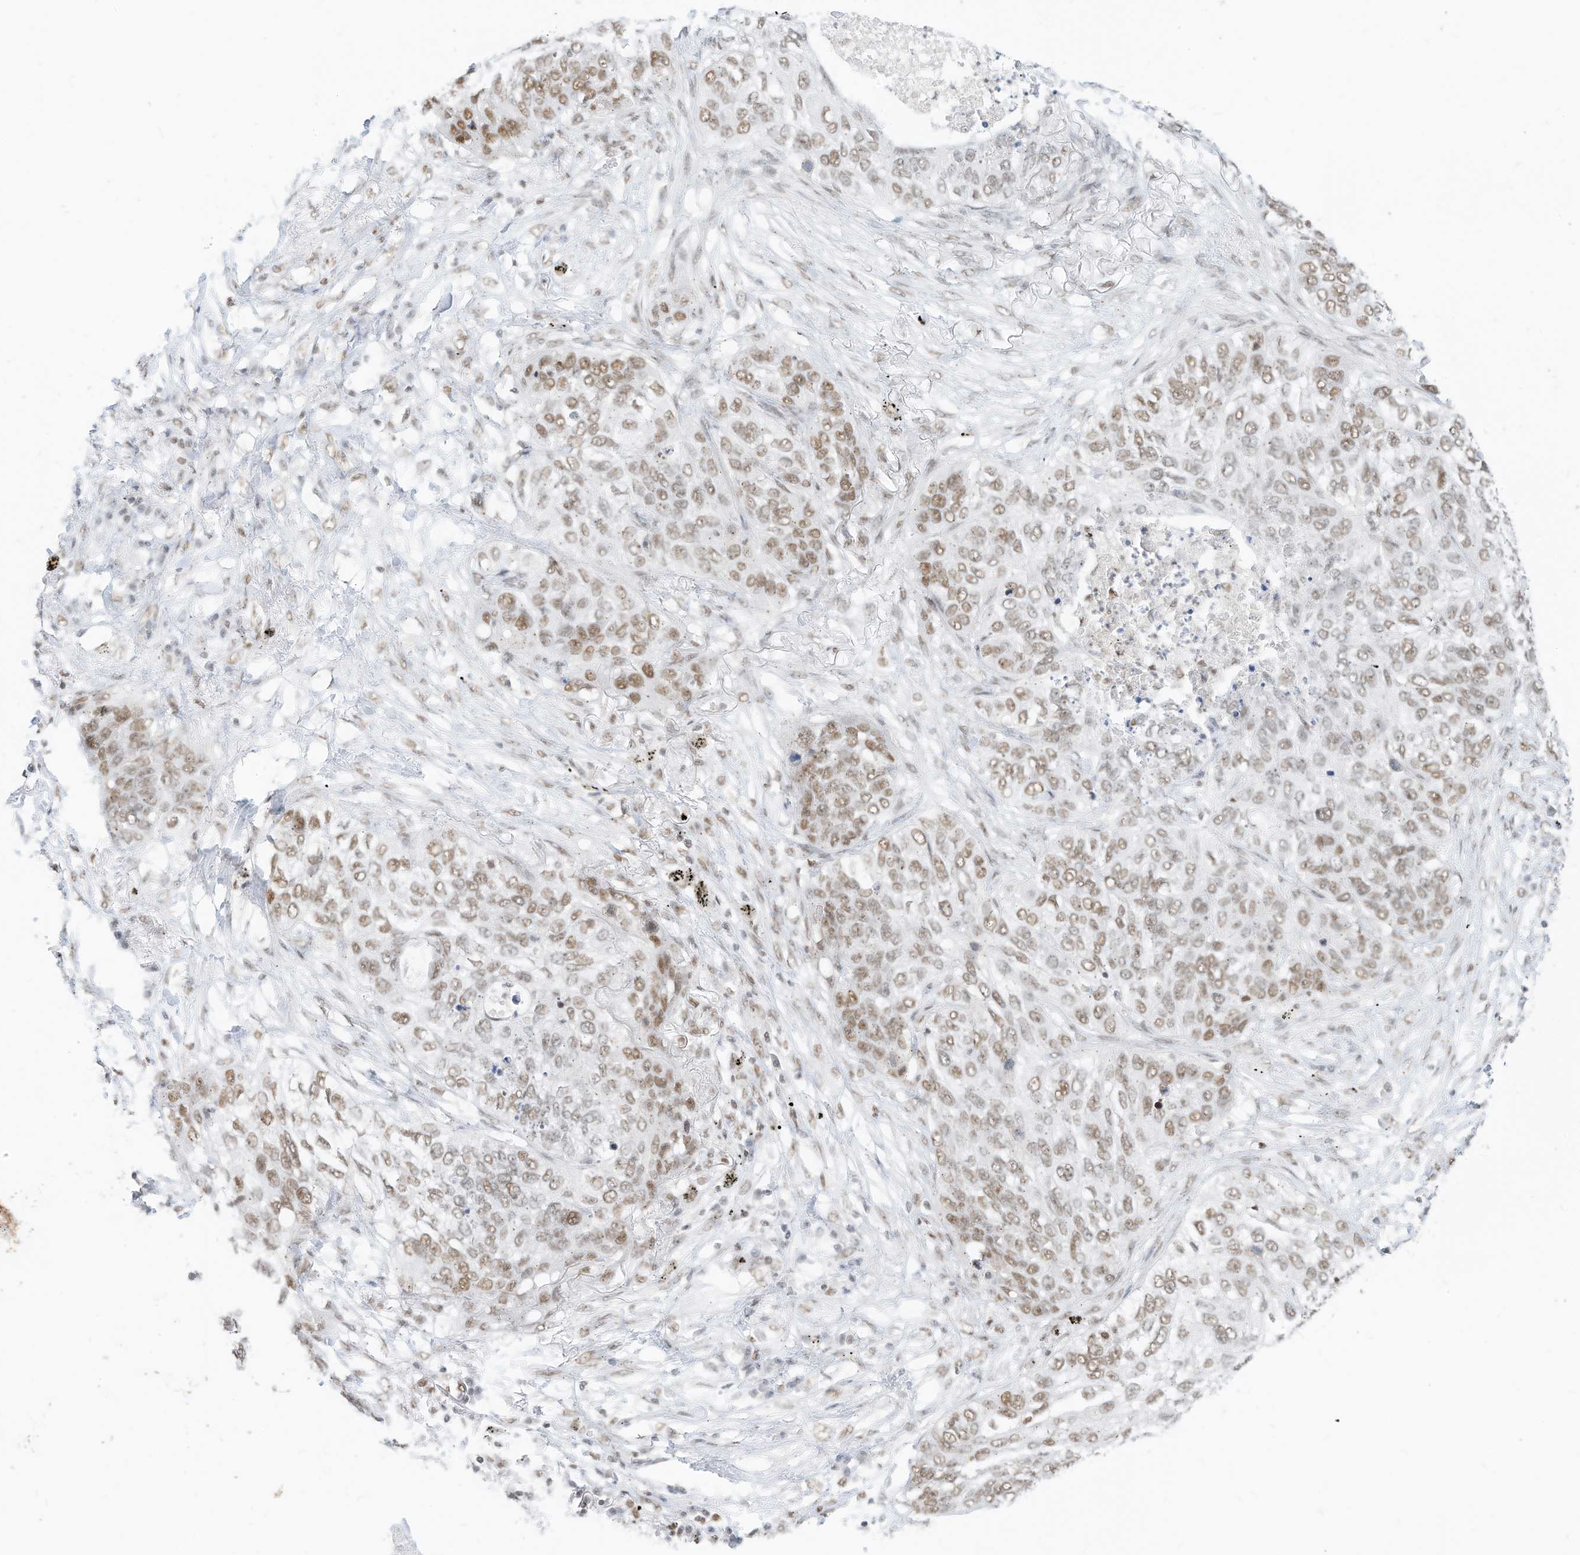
{"staining": {"intensity": "moderate", "quantity": ">75%", "location": "nuclear"}, "tissue": "lung cancer", "cell_type": "Tumor cells", "image_type": "cancer", "snomed": [{"axis": "morphology", "description": "Squamous cell carcinoma, NOS"}, {"axis": "topography", "description": "Lung"}], "caption": "This image shows lung cancer (squamous cell carcinoma) stained with immunohistochemistry to label a protein in brown. The nuclear of tumor cells show moderate positivity for the protein. Nuclei are counter-stained blue.", "gene": "SMARCA2", "patient": {"sex": "female", "age": 63}}